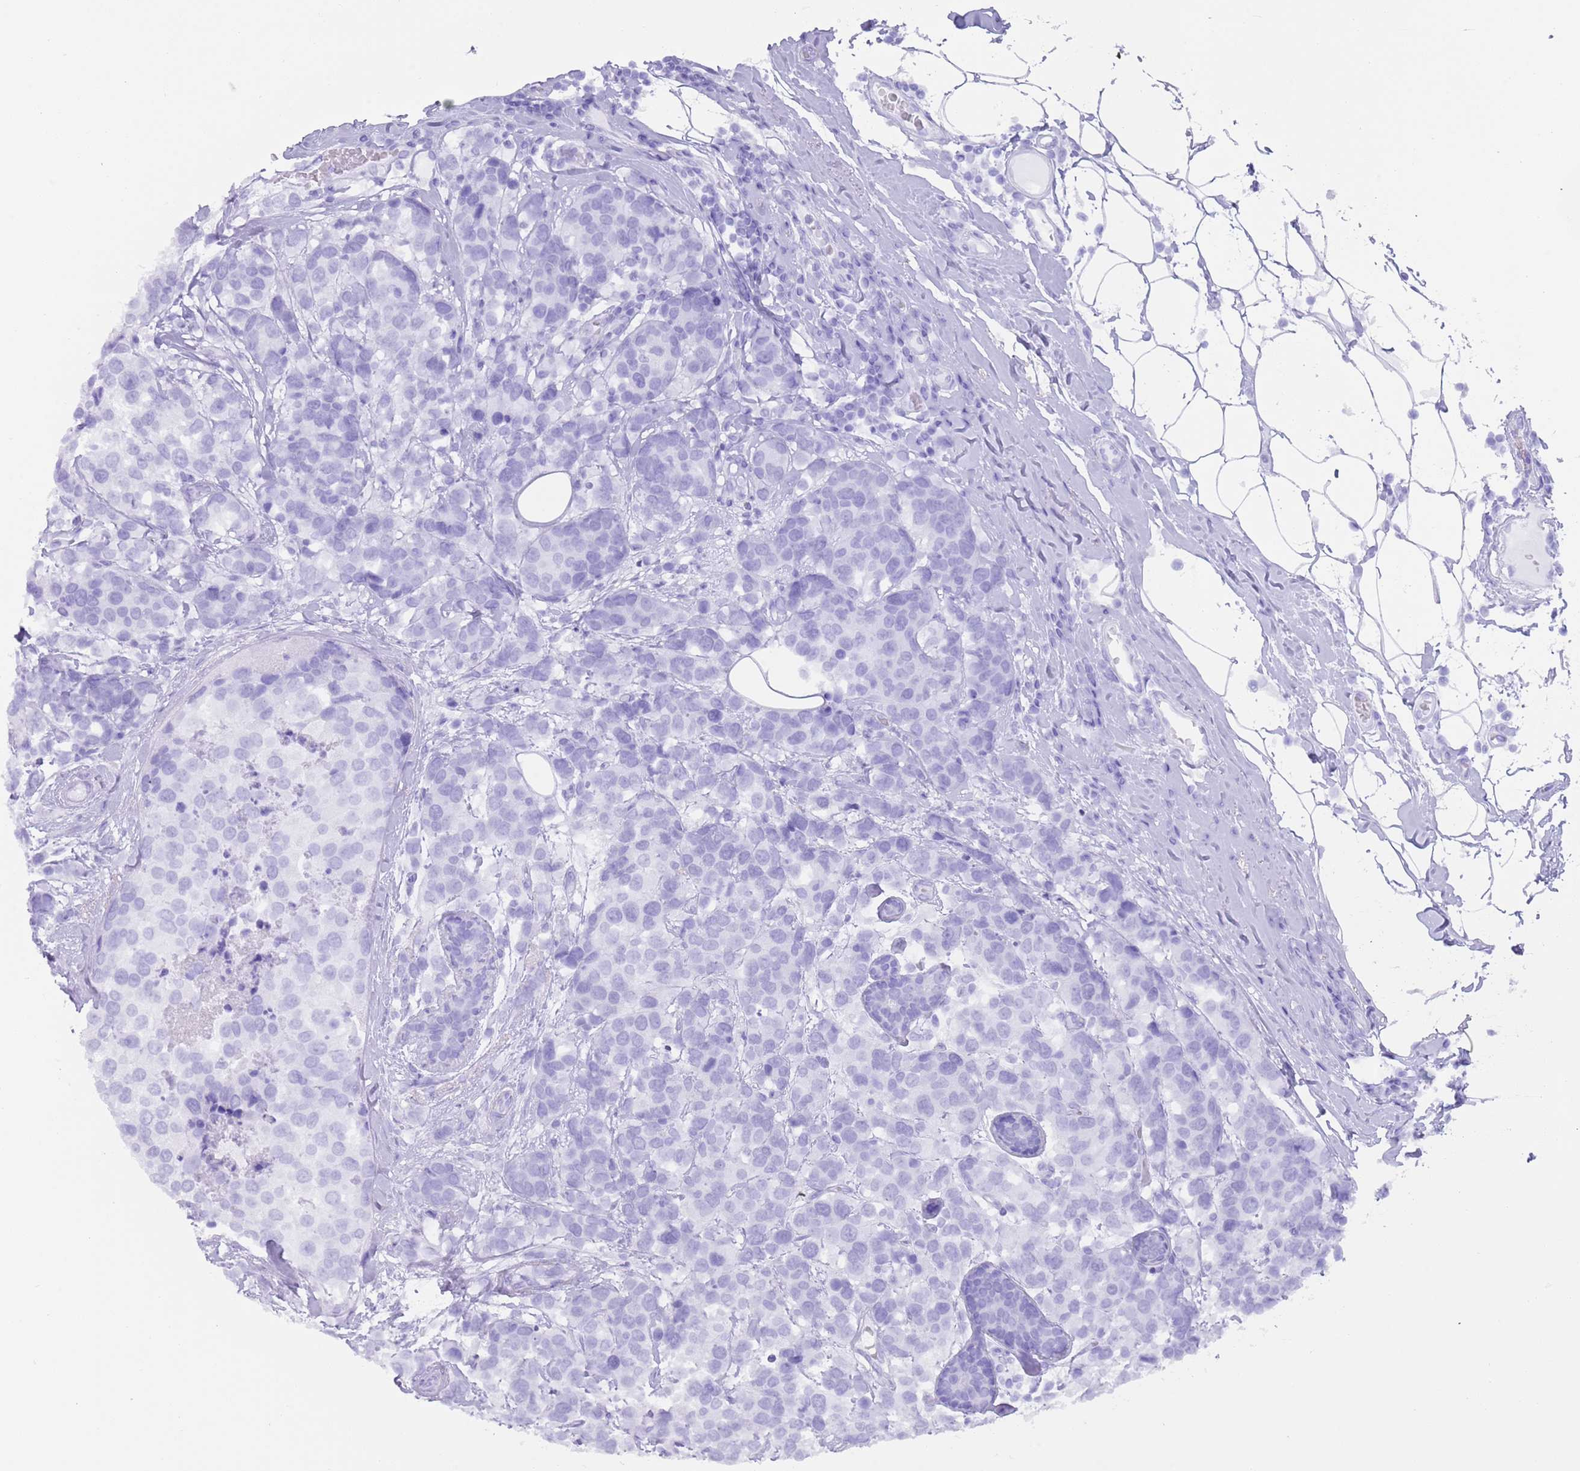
{"staining": {"intensity": "negative", "quantity": "none", "location": "none"}, "tissue": "breast cancer", "cell_type": "Tumor cells", "image_type": "cancer", "snomed": [{"axis": "morphology", "description": "Lobular carcinoma"}, {"axis": "topography", "description": "Breast"}], "caption": "This is an IHC micrograph of breast cancer (lobular carcinoma). There is no expression in tumor cells.", "gene": "MYADML2", "patient": {"sex": "female", "age": 59}}